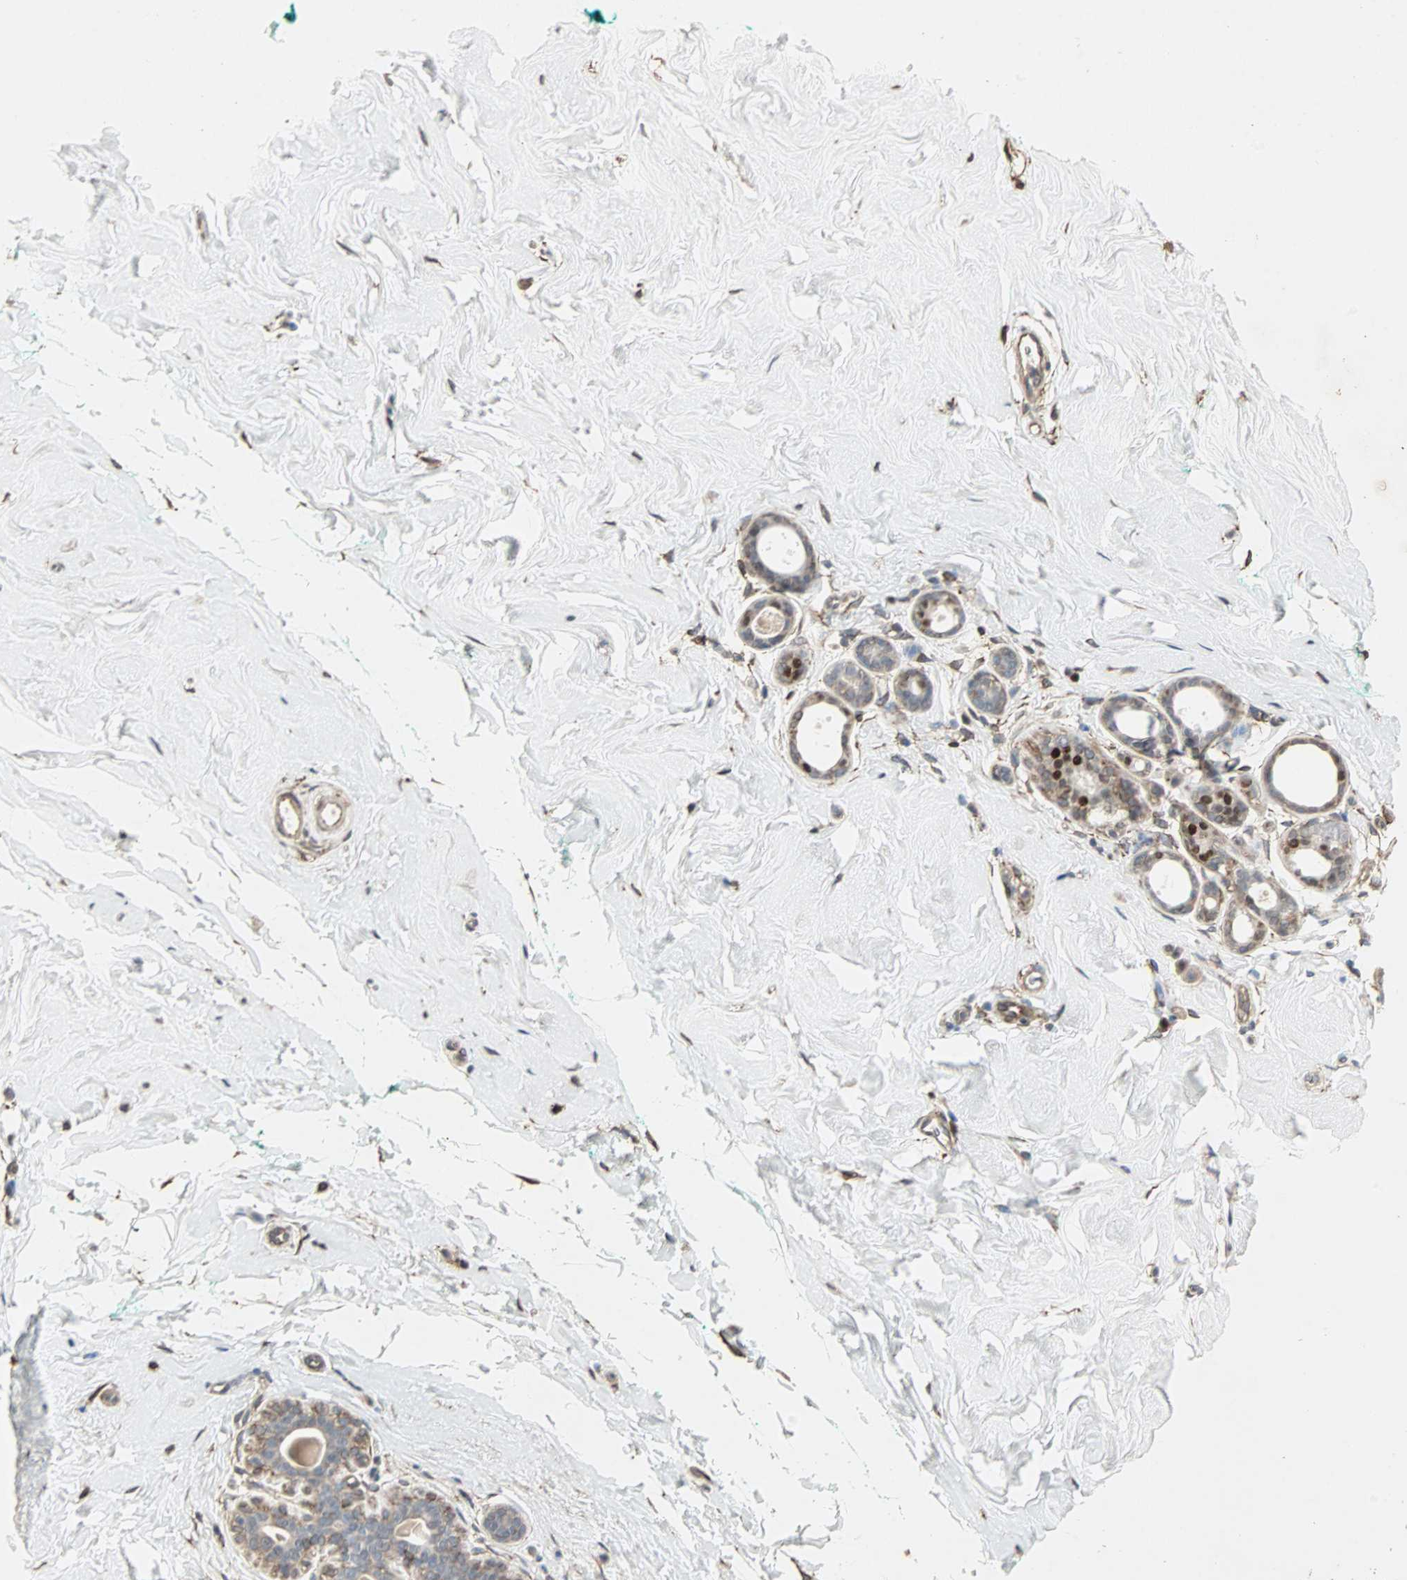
{"staining": {"intensity": "negative", "quantity": "none", "location": "none"}, "tissue": "breast", "cell_type": "Adipocytes", "image_type": "normal", "snomed": [{"axis": "morphology", "description": "Normal tissue, NOS"}, {"axis": "topography", "description": "Breast"}], "caption": "This is a histopathology image of IHC staining of normal breast, which shows no expression in adipocytes.", "gene": "TRPV4", "patient": {"sex": "female", "age": 52}}